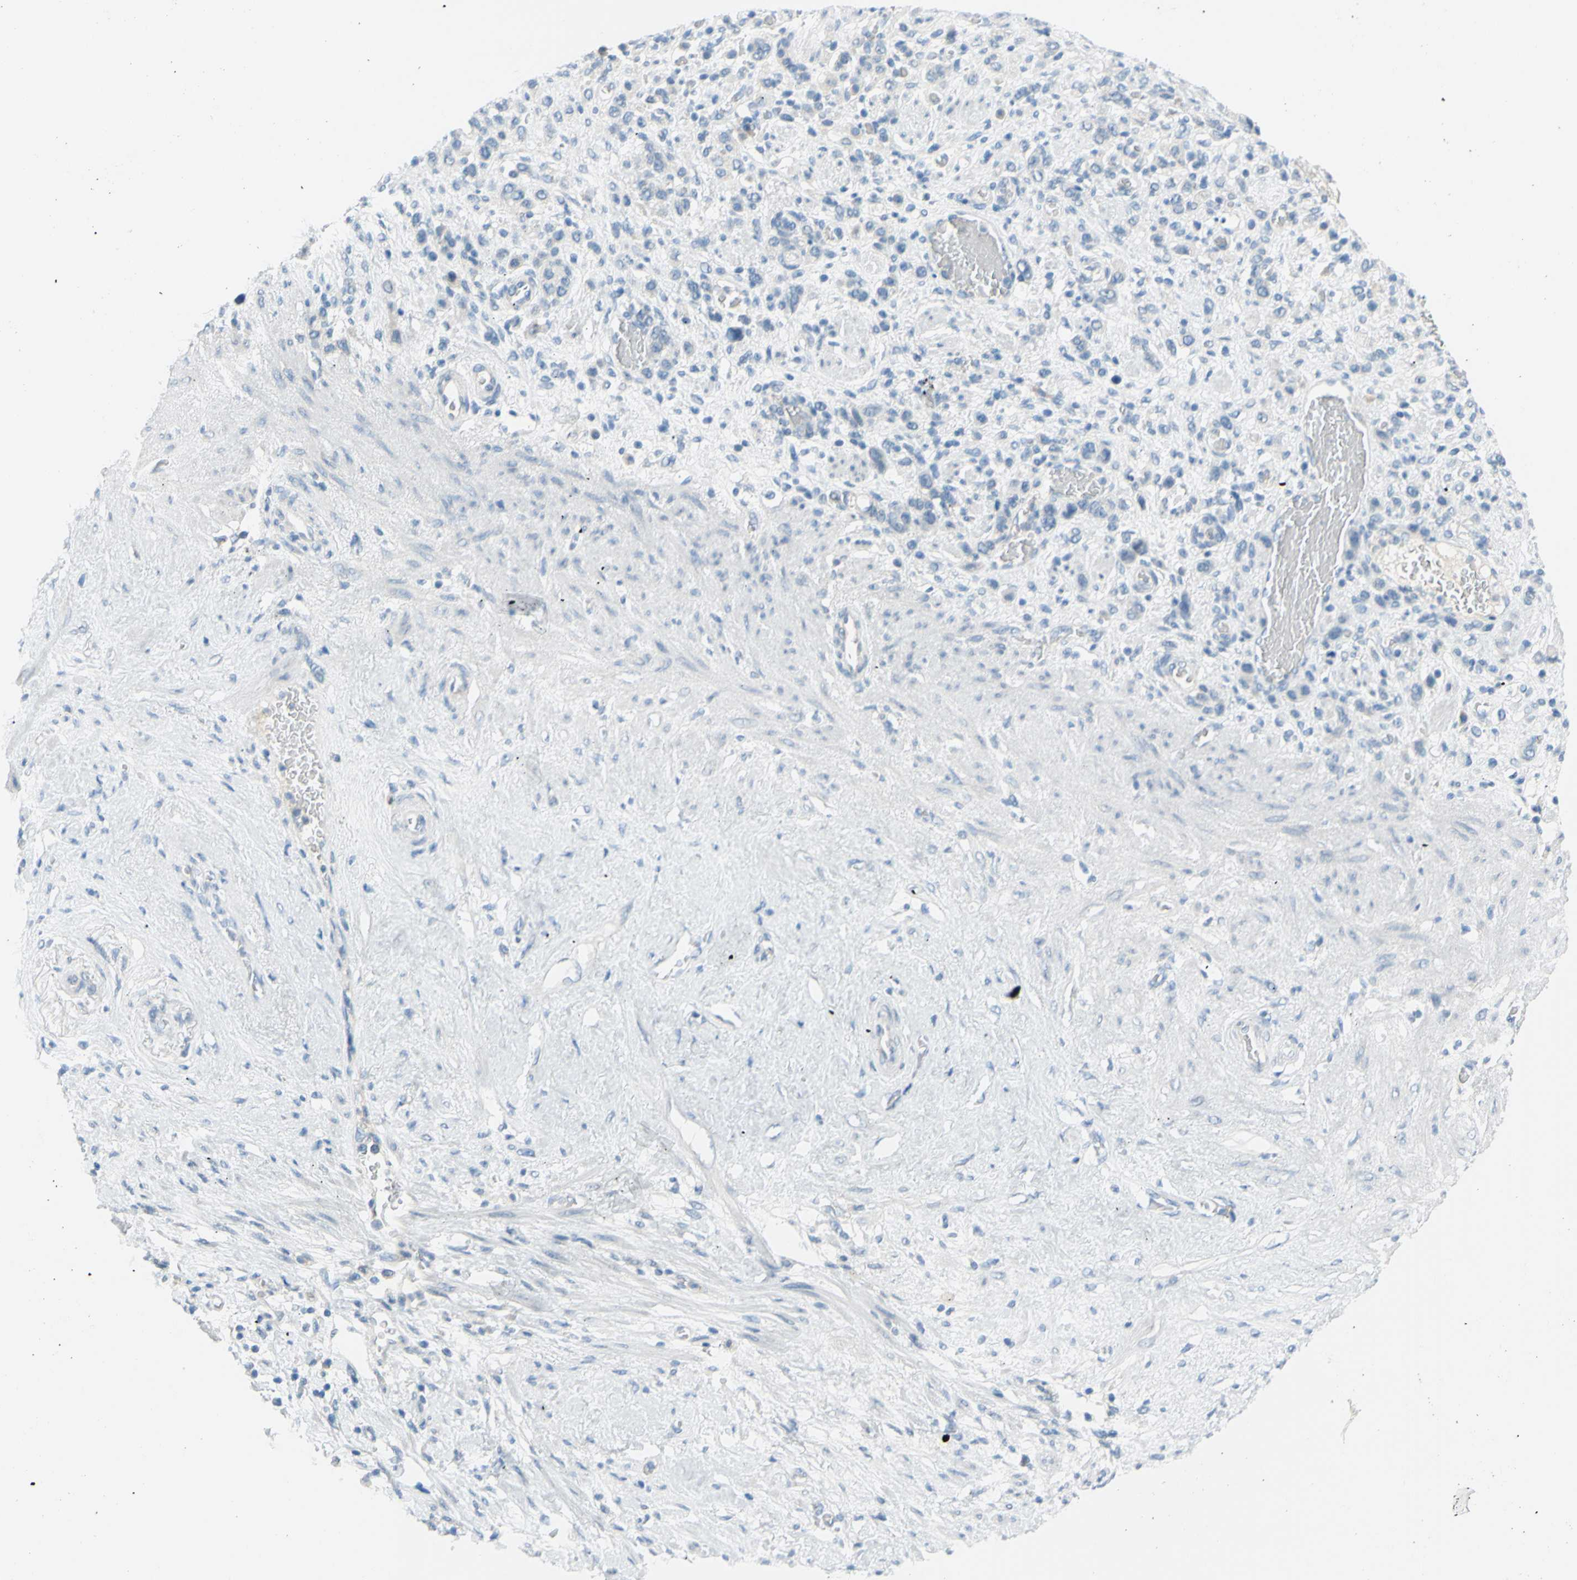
{"staining": {"intensity": "negative", "quantity": "none", "location": "none"}, "tissue": "stomach cancer", "cell_type": "Tumor cells", "image_type": "cancer", "snomed": [{"axis": "morphology", "description": "Adenocarcinoma, NOS"}, {"axis": "morphology", "description": "Adenocarcinoma, High grade"}, {"axis": "topography", "description": "Stomach, upper"}, {"axis": "topography", "description": "Stomach, lower"}], "caption": "High power microscopy image of an IHC photomicrograph of high-grade adenocarcinoma (stomach), revealing no significant staining in tumor cells.", "gene": "DCT", "patient": {"sex": "female", "age": 65}}